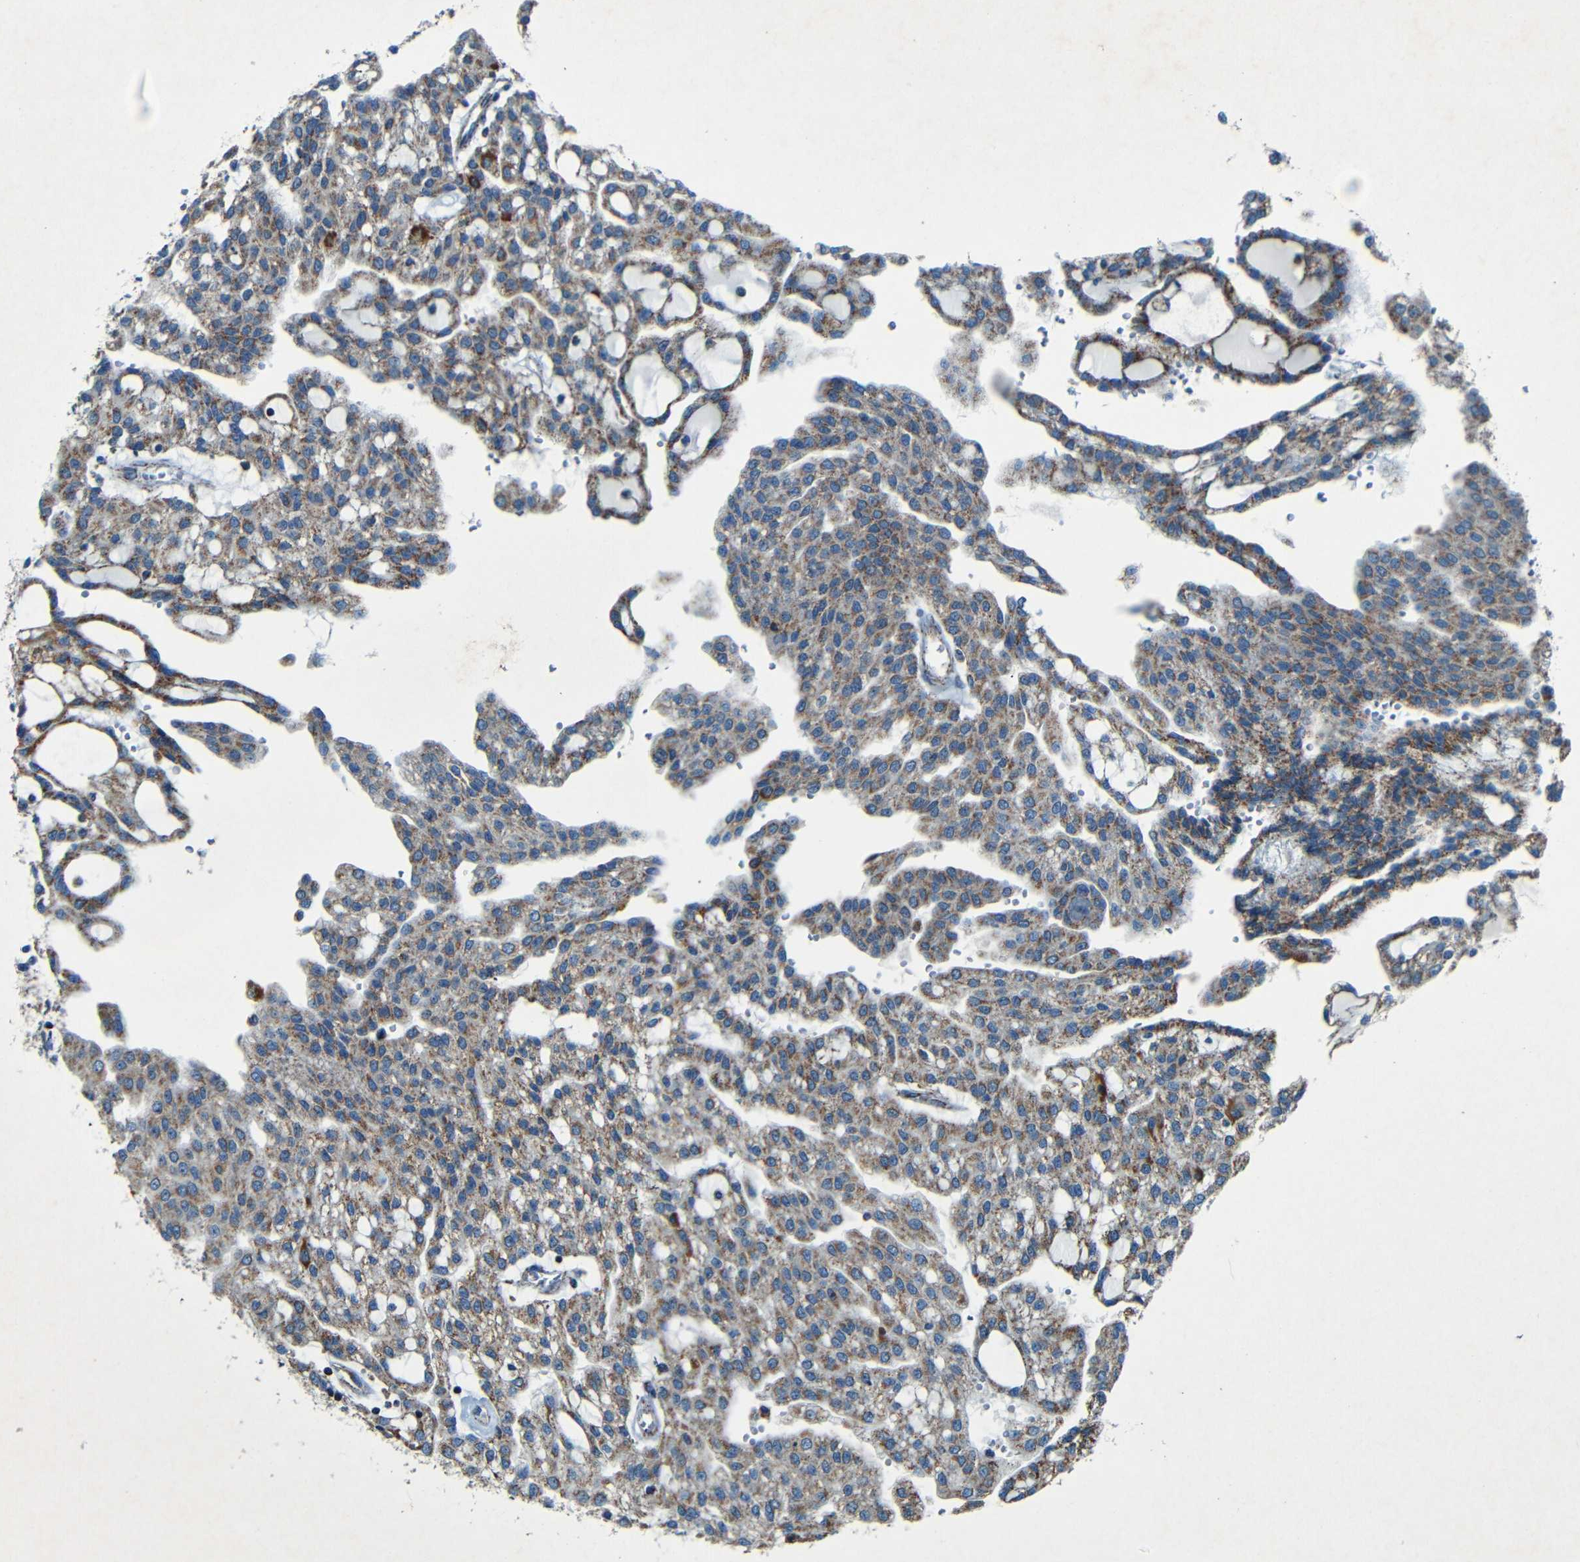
{"staining": {"intensity": "moderate", "quantity": ">75%", "location": "cytoplasmic/membranous"}, "tissue": "renal cancer", "cell_type": "Tumor cells", "image_type": "cancer", "snomed": [{"axis": "morphology", "description": "Adenocarcinoma, NOS"}, {"axis": "topography", "description": "Kidney"}], "caption": "Approximately >75% of tumor cells in renal cancer (adenocarcinoma) exhibit moderate cytoplasmic/membranous protein positivity as visualized by brown immunohistochemical staining.", "gene": "WSCD2", "patient": {"sex": "male", "age": 63}}